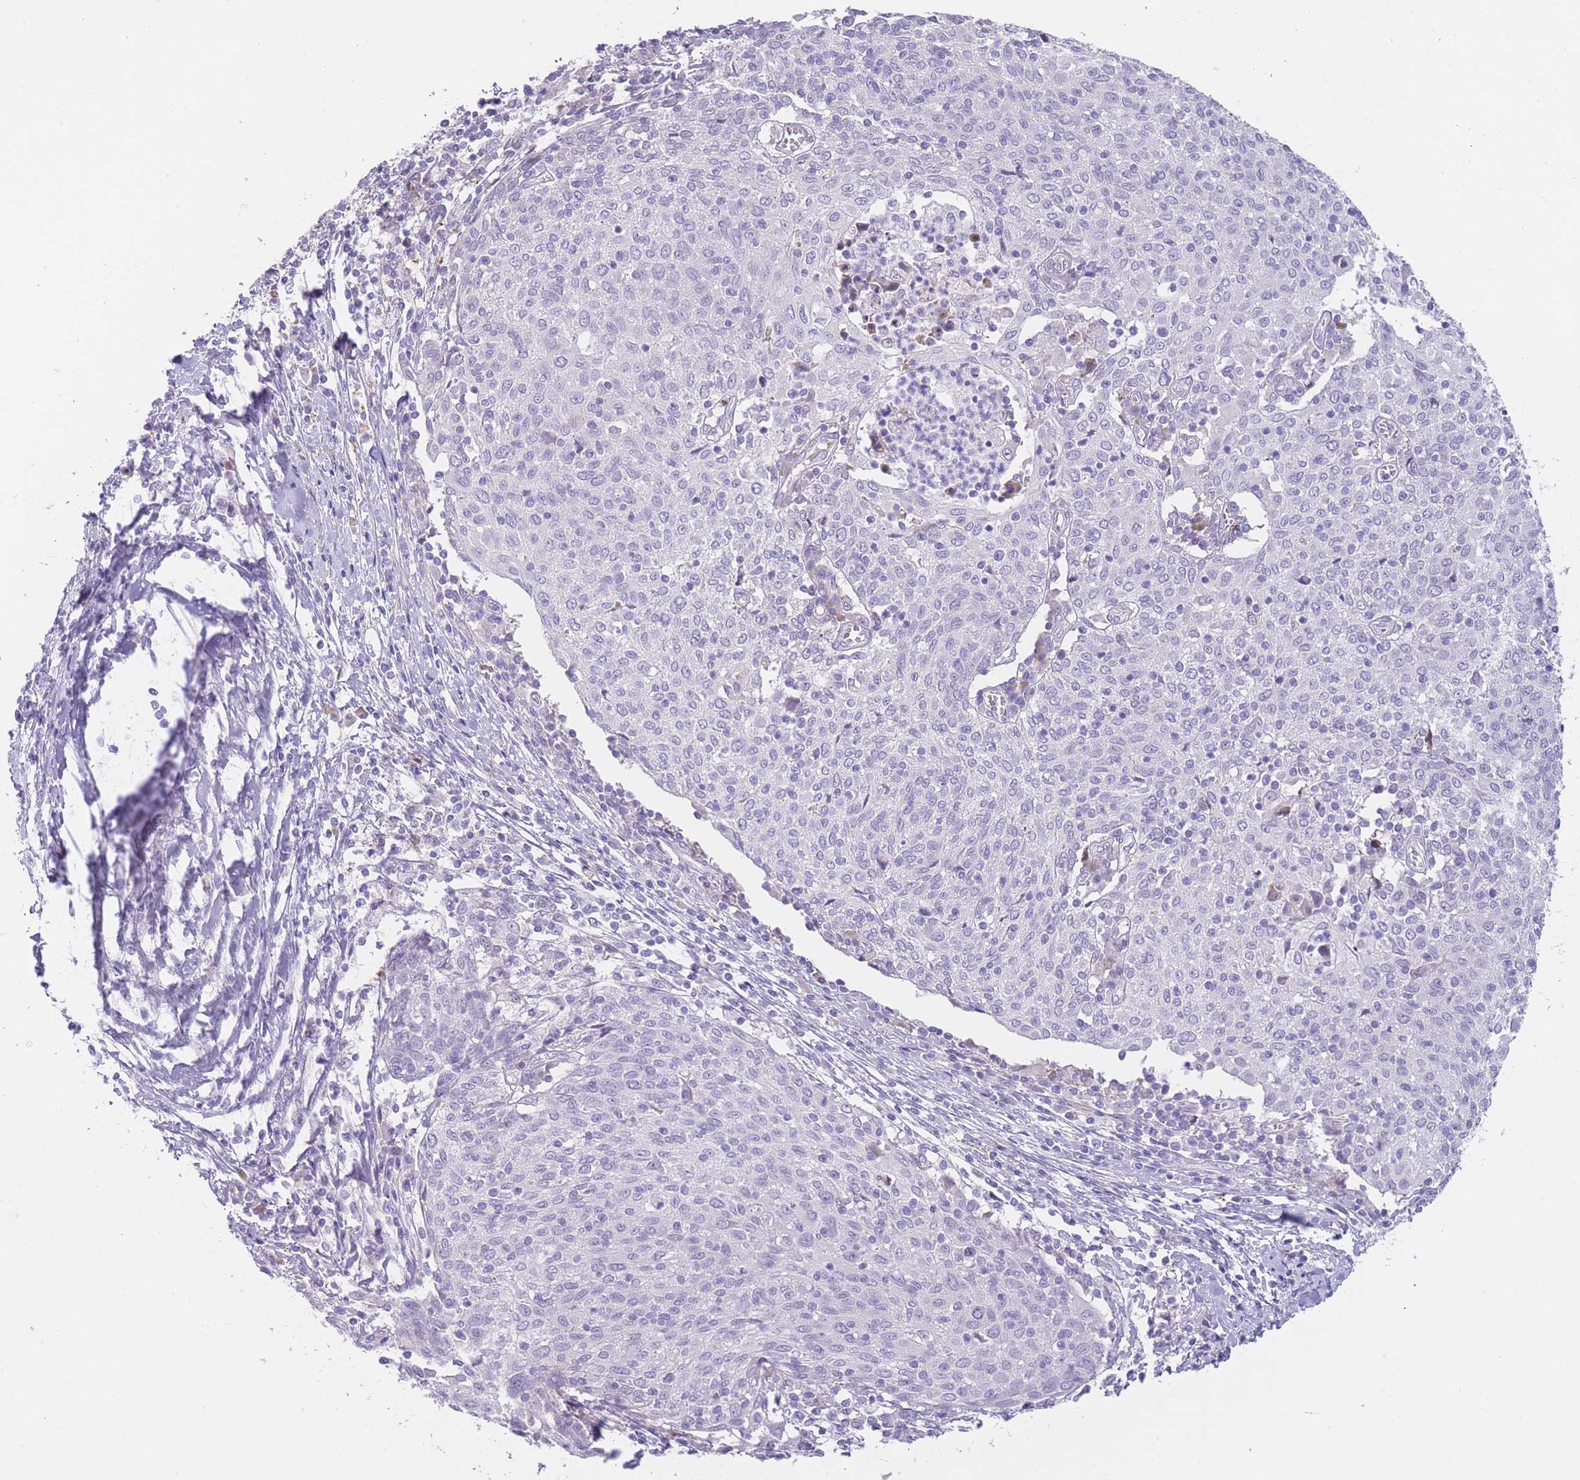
{"staining": {"intensity": "negative", "quantity": "none", "location": "none"}, "tissue": "cervical cancer", "cell_type": "Tumor cells", "image_type": "cancer", "snomed": [{"axis": "morphology", "description": "Squamous cell carcinoma, NOS"}, {"axis": "topography", "description": "Cervix"}], "caption": "Immunohistochemistry (IHC) image of human squamous cell carcinoma (cervical) stained for a protein (brown), which shows no expression in tumor cells.", "gene": "IMPG1", "patient": {"sex": "female", "age": 52}}